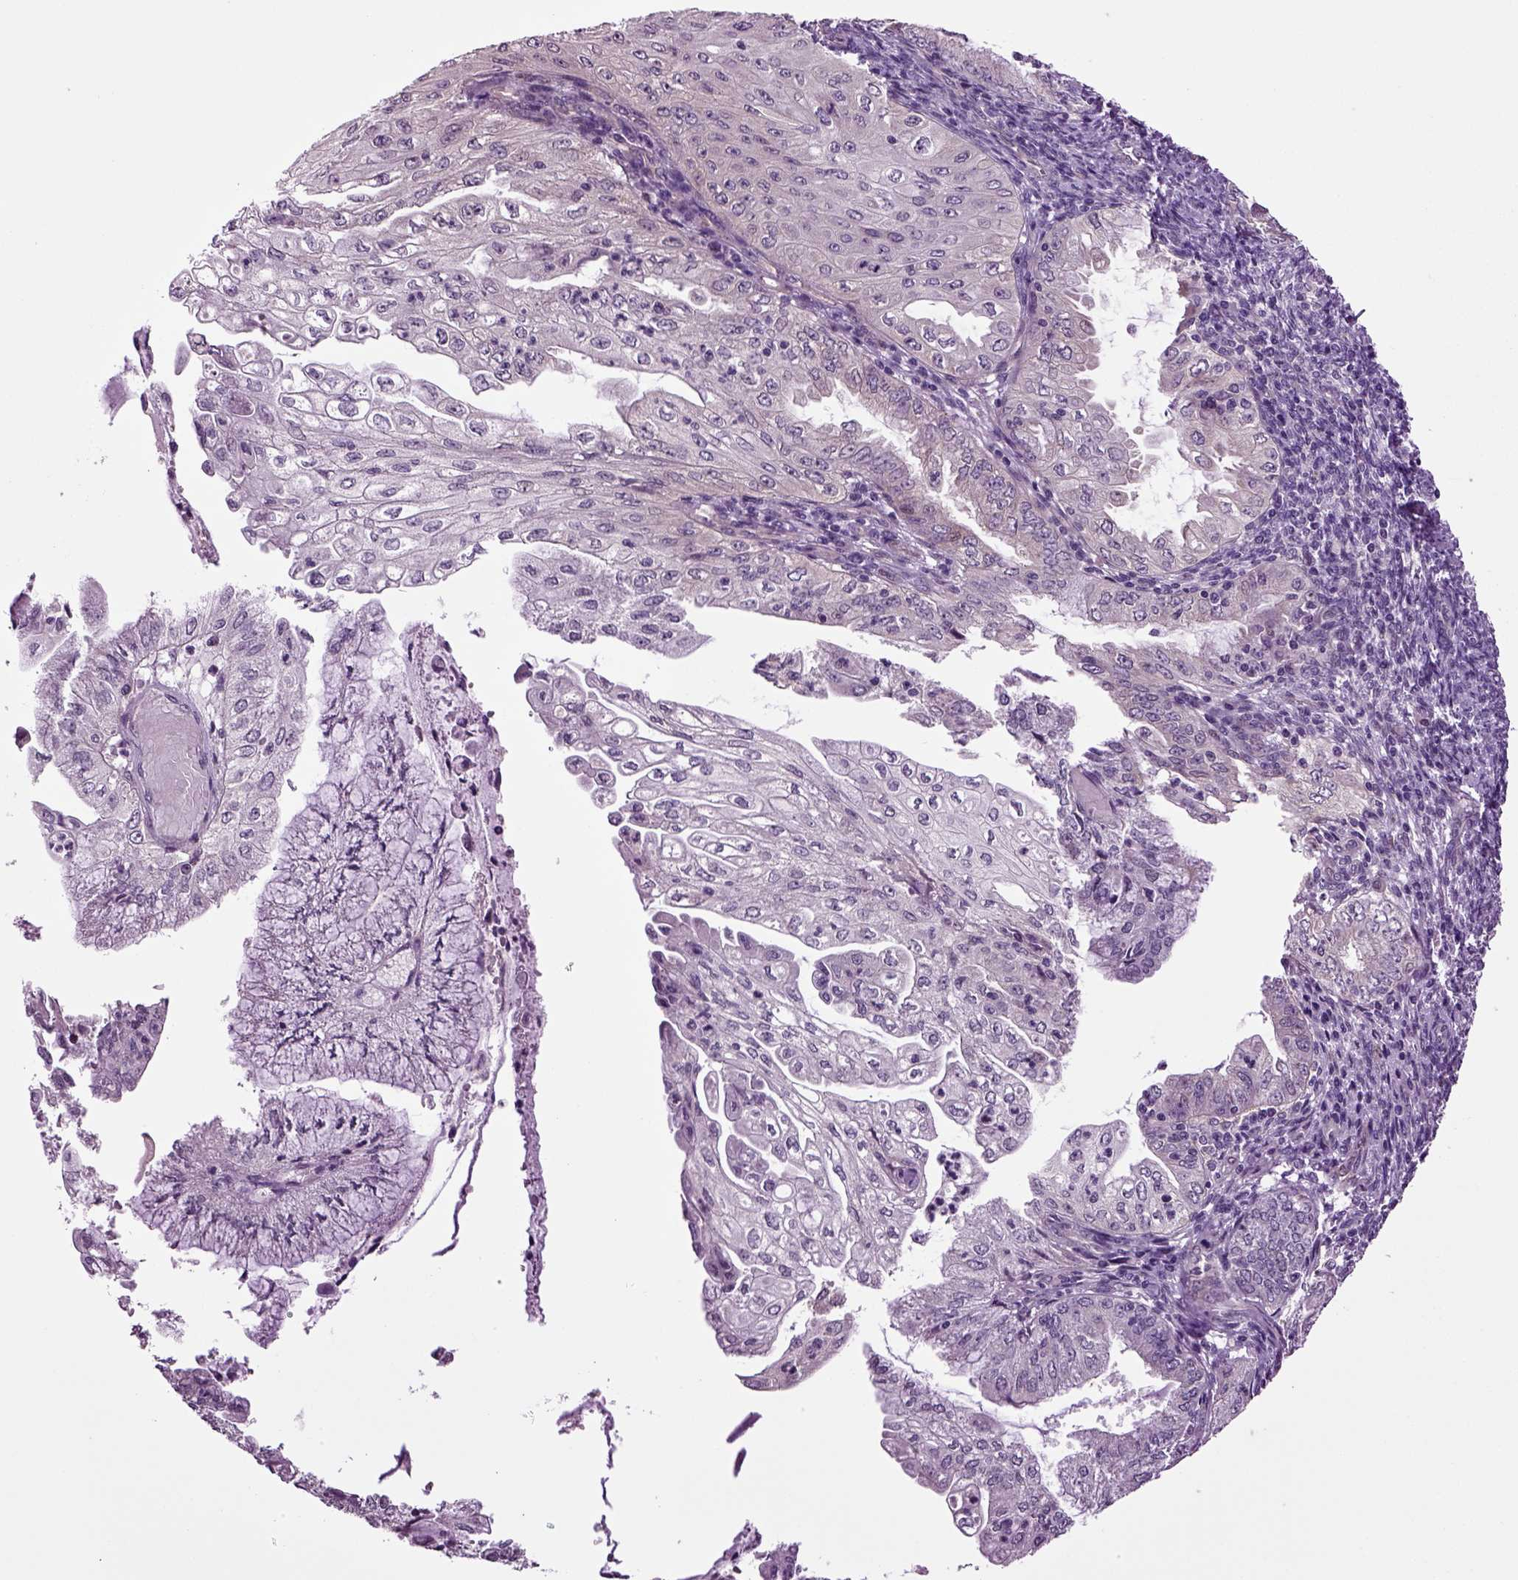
{"staining": {"intensity": "negative", "quantity": "none", "location": "none"}, "tissue": "endometrial cancer", "cell_type": "Tumor cells", "image_type": "cancer", "snomed": [{"axis": "morphology", "description": "Adenocarcinoma, NOS"}, {"axis": "topography", "description": "Endometrium"}], "caption": "Photomicrograph shows no protein positivity in tumor cells of endometrial adenocarcinoma tissue.", "gene": "PLCH2", "patient": {"sex": "female", "age": 55}}